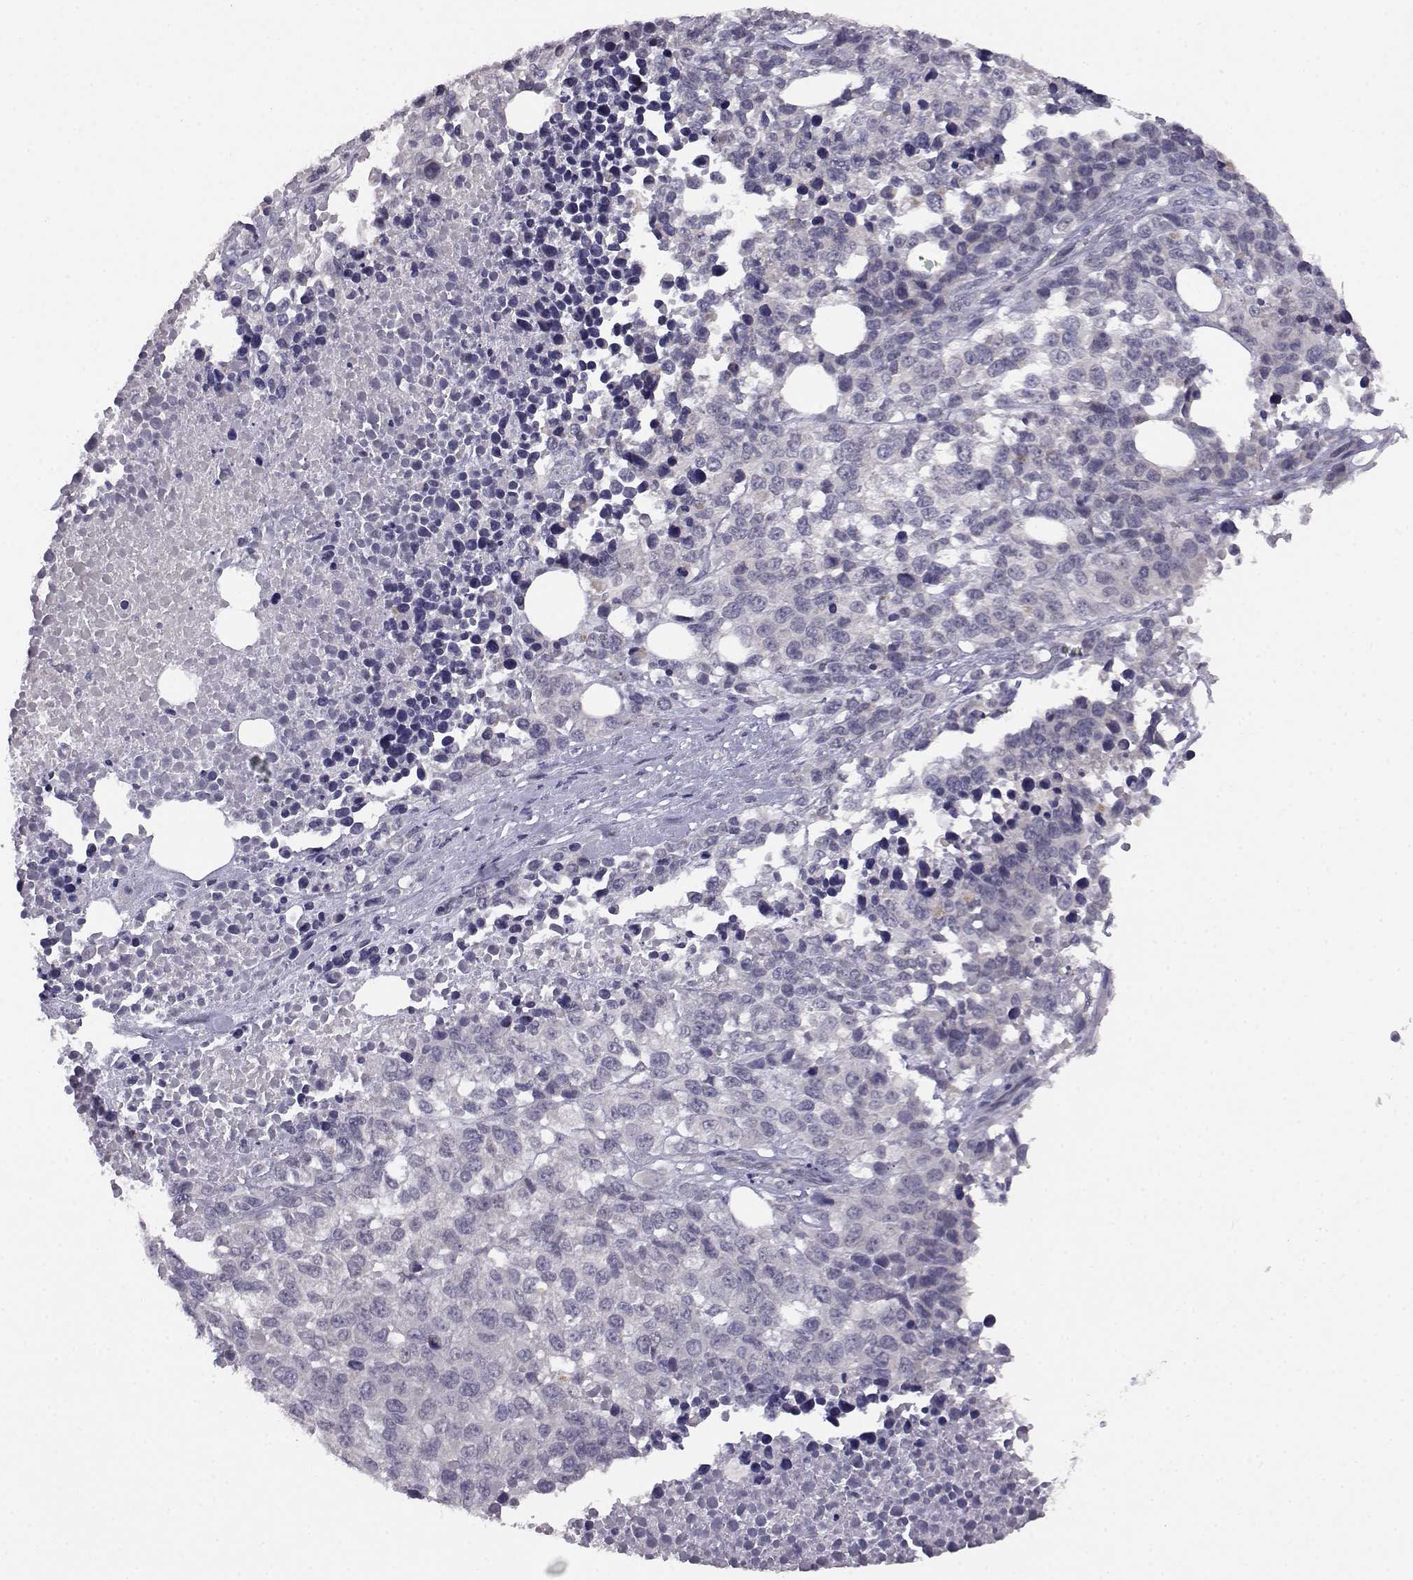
{"staining": {"intensity": "negative", "quantity": "none", "location": "none"}, "tissue": "melanoma", "cell_type": "Tumor cells", "image_type": "cancer", "snomed": [{"axis": "morphology", "description": "Malignant melanoma, Metastatic site"}, {"axis": "topography", "description": "Skin"}], "caption": "Tumor cells show no significant staining in melanoma.", "gene": "AKR1B1", "patient": {"sex": "male", "age": 84}}